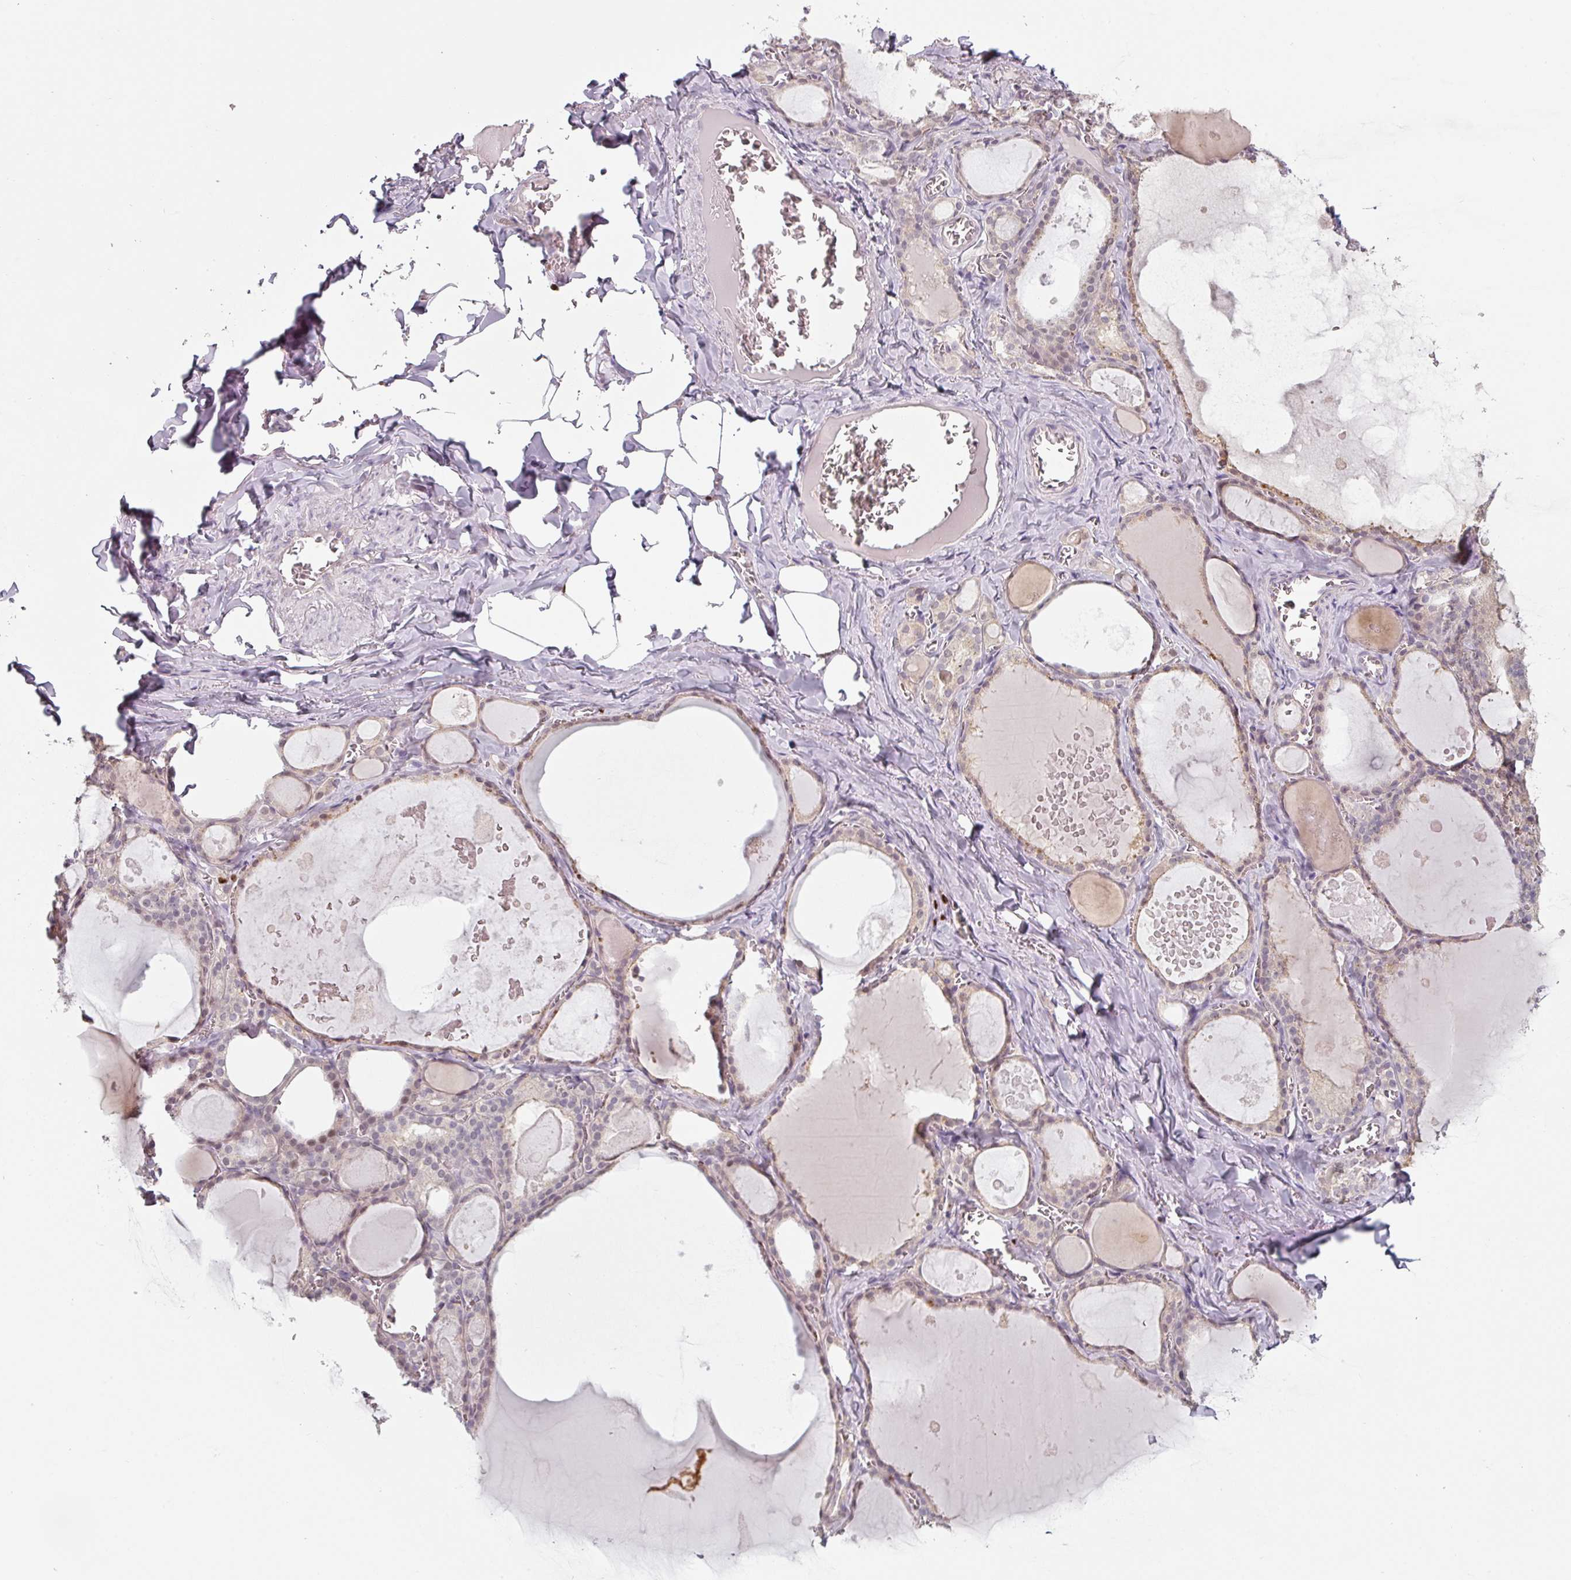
{"staining": {"intensity": "moderate", "quantity": "25%-75%", "location": "cytoplasmic/membranous,nuclear"}, "tissue": "thyroid gland", "cell_type": "Glandular cells", "image_type": "normal", "snomed": [{"axis": "morphology", "description": "Normal tissue, NOS"}, {"axis": "topography", "description": "Thyroid gland"}], "caption": "Unremarkable thyroid gland demonstrates moderate cytoplasmic/membranous,nuclear staining in approximately 25%-75% of glandular cells, visualized by immunohistochemistry.", "gene": "ZBTB6", "patient": {"sex": "male", "age": 56}}